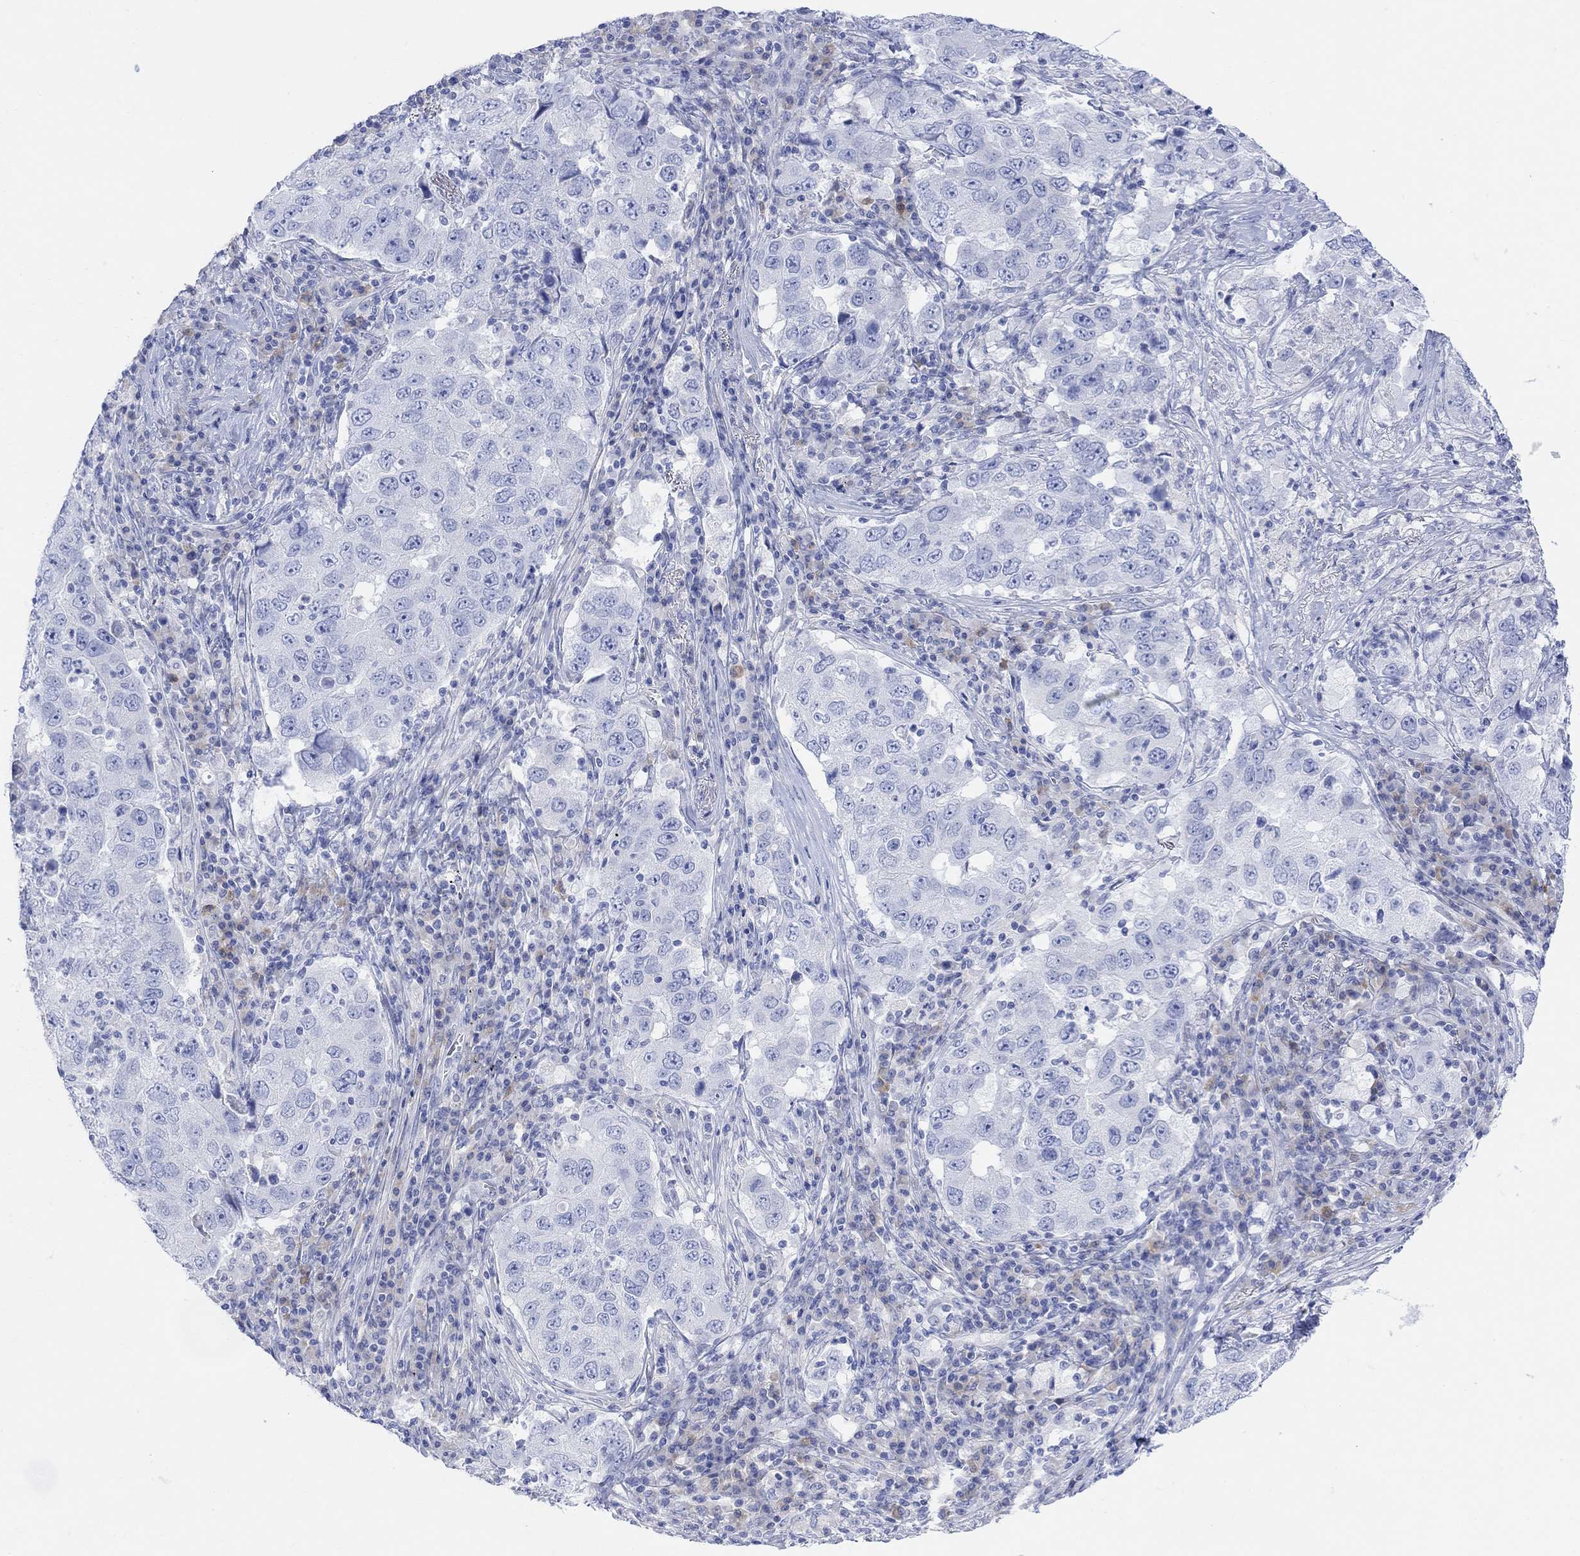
{"staining": {"intensity": "negative", "quantity": "none", "location": "none"}, "tissue": "lung cancer", "cell_type": "Tumor cells", "image_type": "cancer", "snomed": [{"axis": "morphology", "description": "Adenocarcinoma, NOS"}, {"axis": "topography", "description": "Lung"}], "caption": "Protein analysis of adenocarcinoma (lung) demonstrates no significant staining in tumor cells. (DAB (3,3'-diaminobenzidine) immunohistochemistry with hematoxylin counter stain).", "gene": "GNG13", "patient": {"sex": "male", "age": 73}}